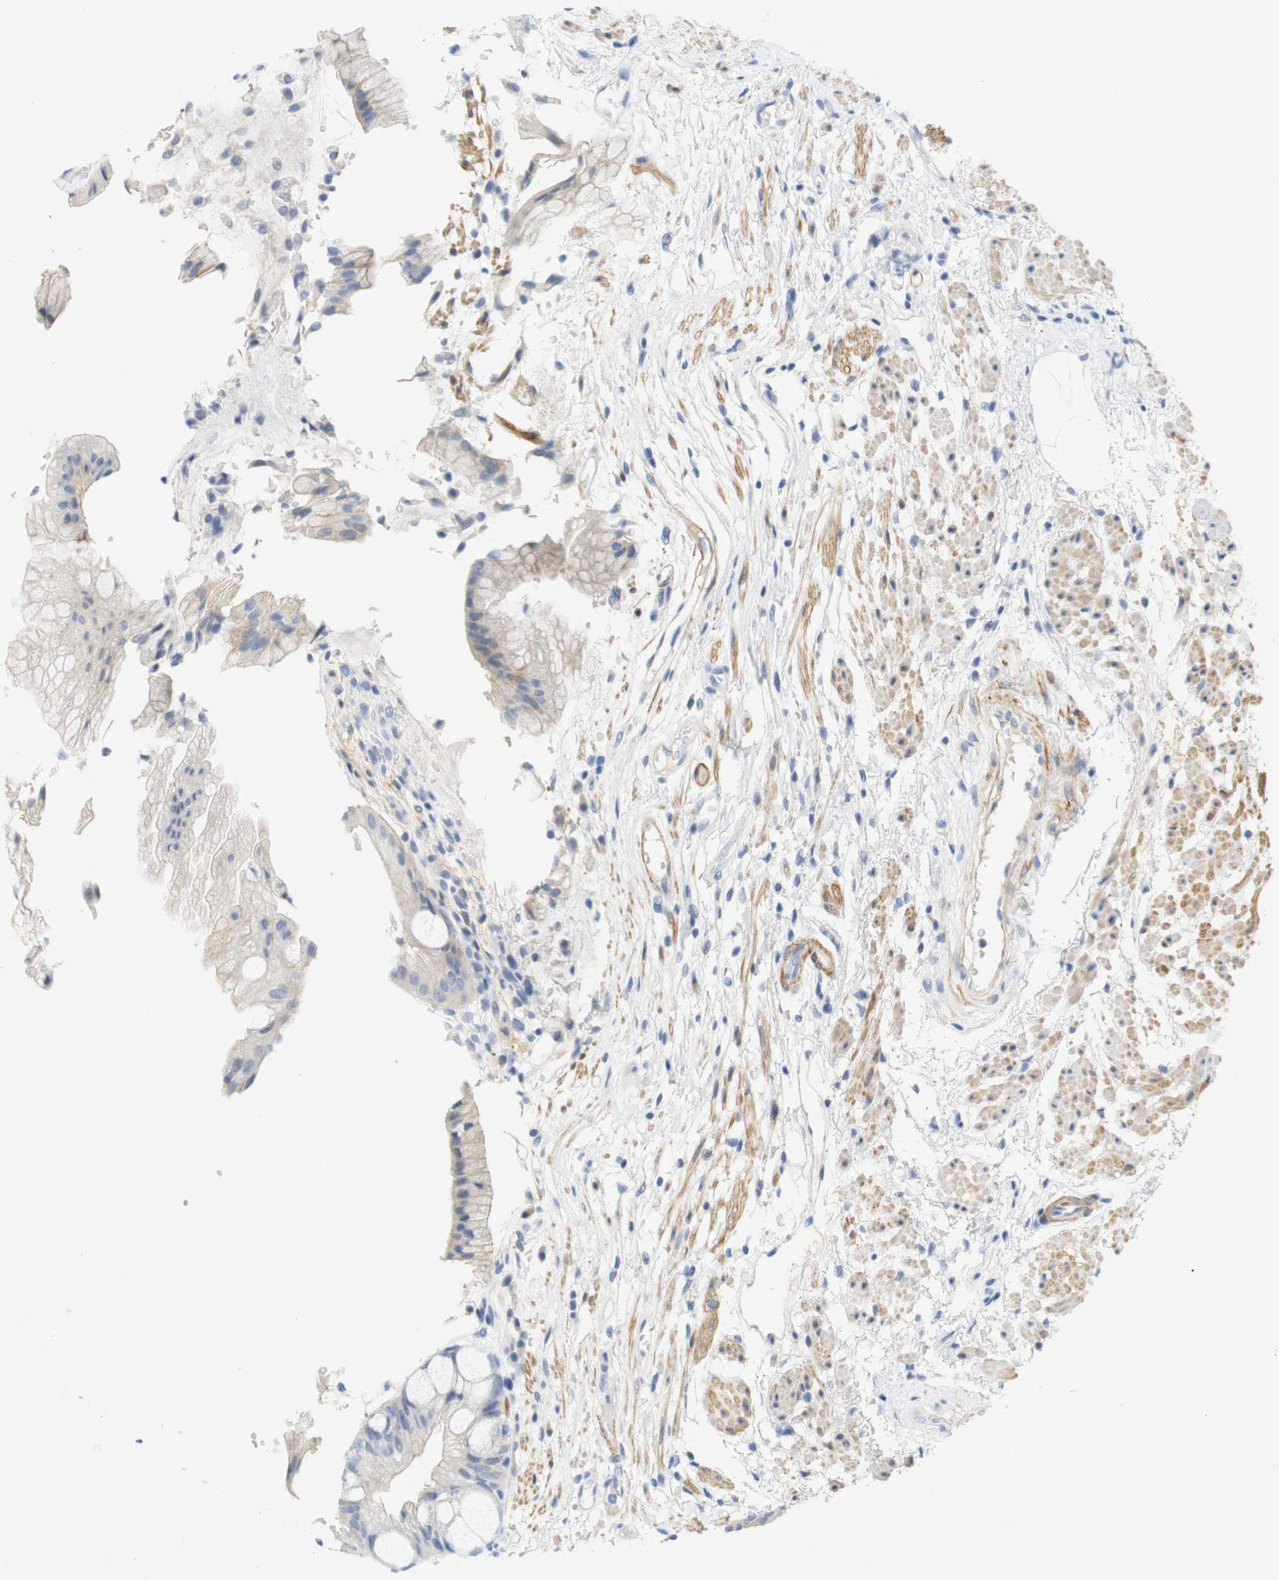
{"staining": {"intensity": "weak", "quantity": "25%-75%", "location": "cytoplasmic/membranous"}, "tissue": "stomach", "cell_type": "Glandular cells", "image_type": "normal", "snomed": [{"axis": "morphology", "description": "Normal tissue, NOS"}, {"axis": "topography", "description": "Stomach, upper"}], "caption": "Immunohistochemistry image of benign stomach: human stomach stained using immunohistochemistry displays low levels of weak protein expression localized specifically in the cytoplasmic/membranous of glandular cells, appearing as a cytoplasmic/membranous brown color.", "gene": "HRH2", "patient": {"sex": "male", "age": 72}}